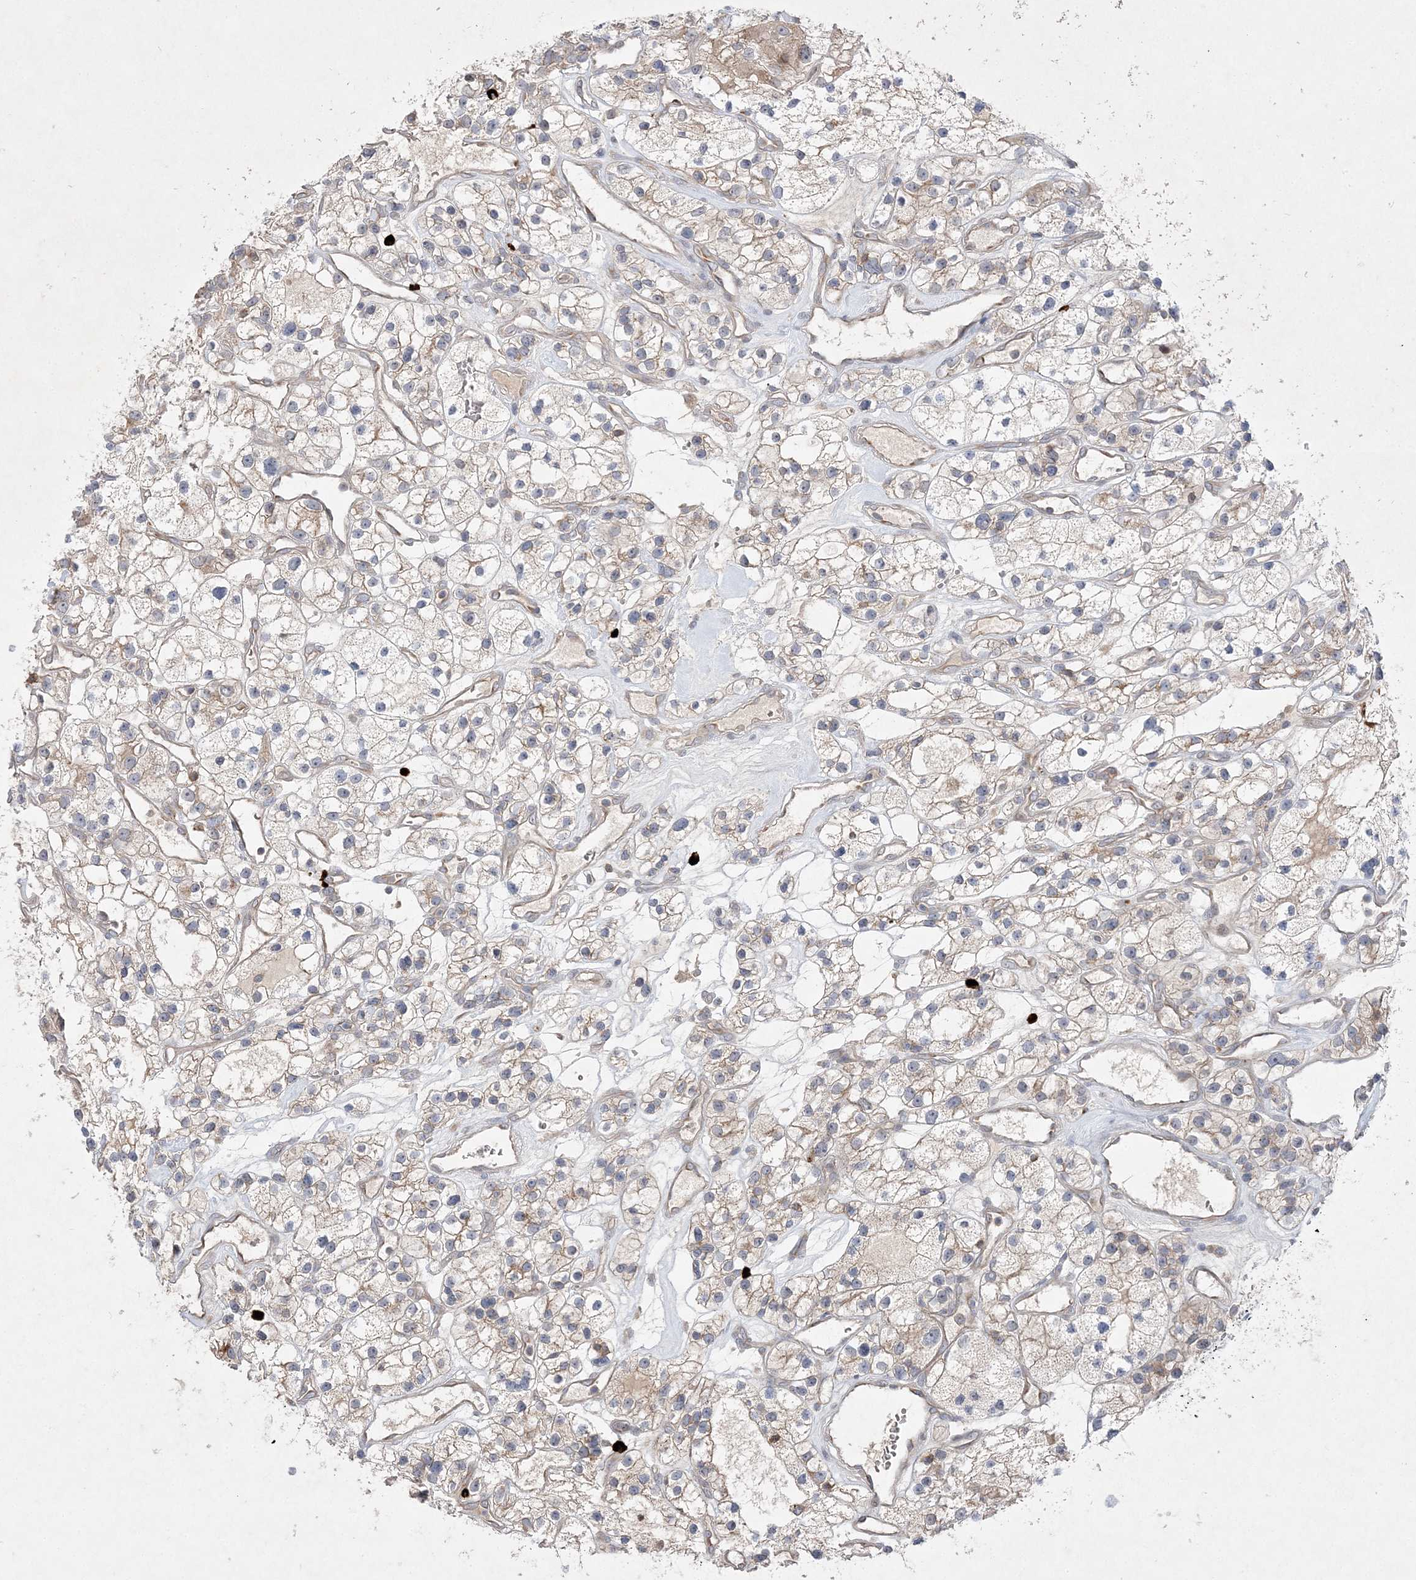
{"staining": {"intensity": "weak", "quantity": "25%-75%", "location": "cytoplasmic/membranous"}, "tissue": "renal cancer", "cell_type": "Tumor cells", "image_type": "cancer", "snomed": [{"axis": "morphology", "description": "Adenocarcinoma, NOS"}, {"axis": "topography", "description": "Kidney"}], "caption": "Protein analysis of renal adenocarcinoma tissue exhibits weak cytoplasmic/membranous positivity in approximately 25%-75% of tumor cells.", "gene": "CLNK", "patient": {"sex": "female", "age": 57}}